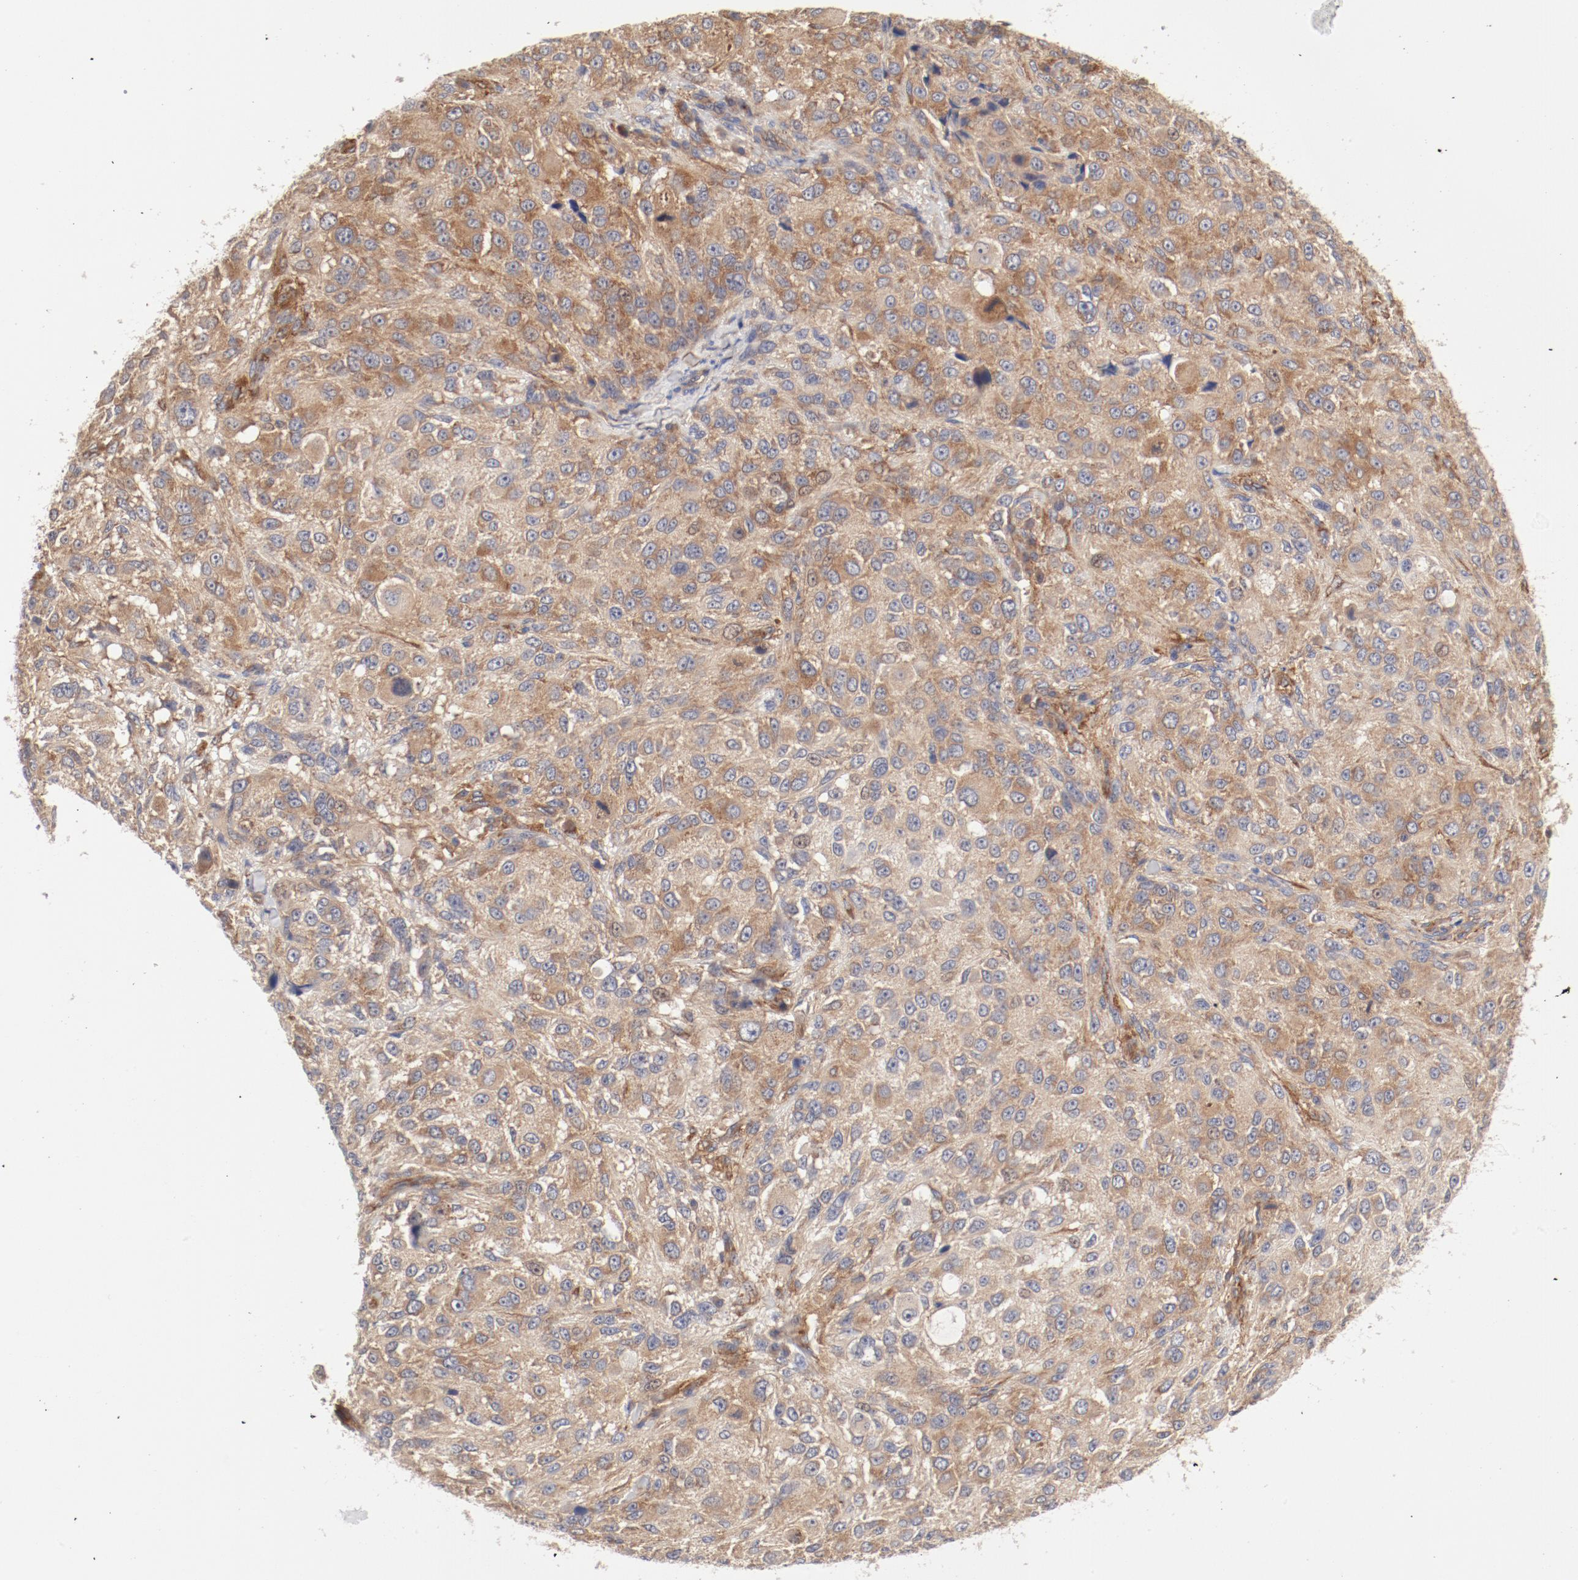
{"staining": {"intensity": "moderate", "quantity": ">75%", "location": "cytoplasmic/membranous"}, "tissue": "melanoma", "cell_type": "Tumor cells", "image_type": "cancer", "snomed": [{"axis": "morphology", "description": "Necrosis, NOS"}, {"axis": "morphology", "description": "Malignant melanoma, NOS"}, {"axis": "topography", "description": "Skin"}], "caption": "Human melanoma stained with a protein marker reveals moderate staining in tumor cells.", "gene": "AP2A1", "patient": {"sex": "female", "age": 87}}